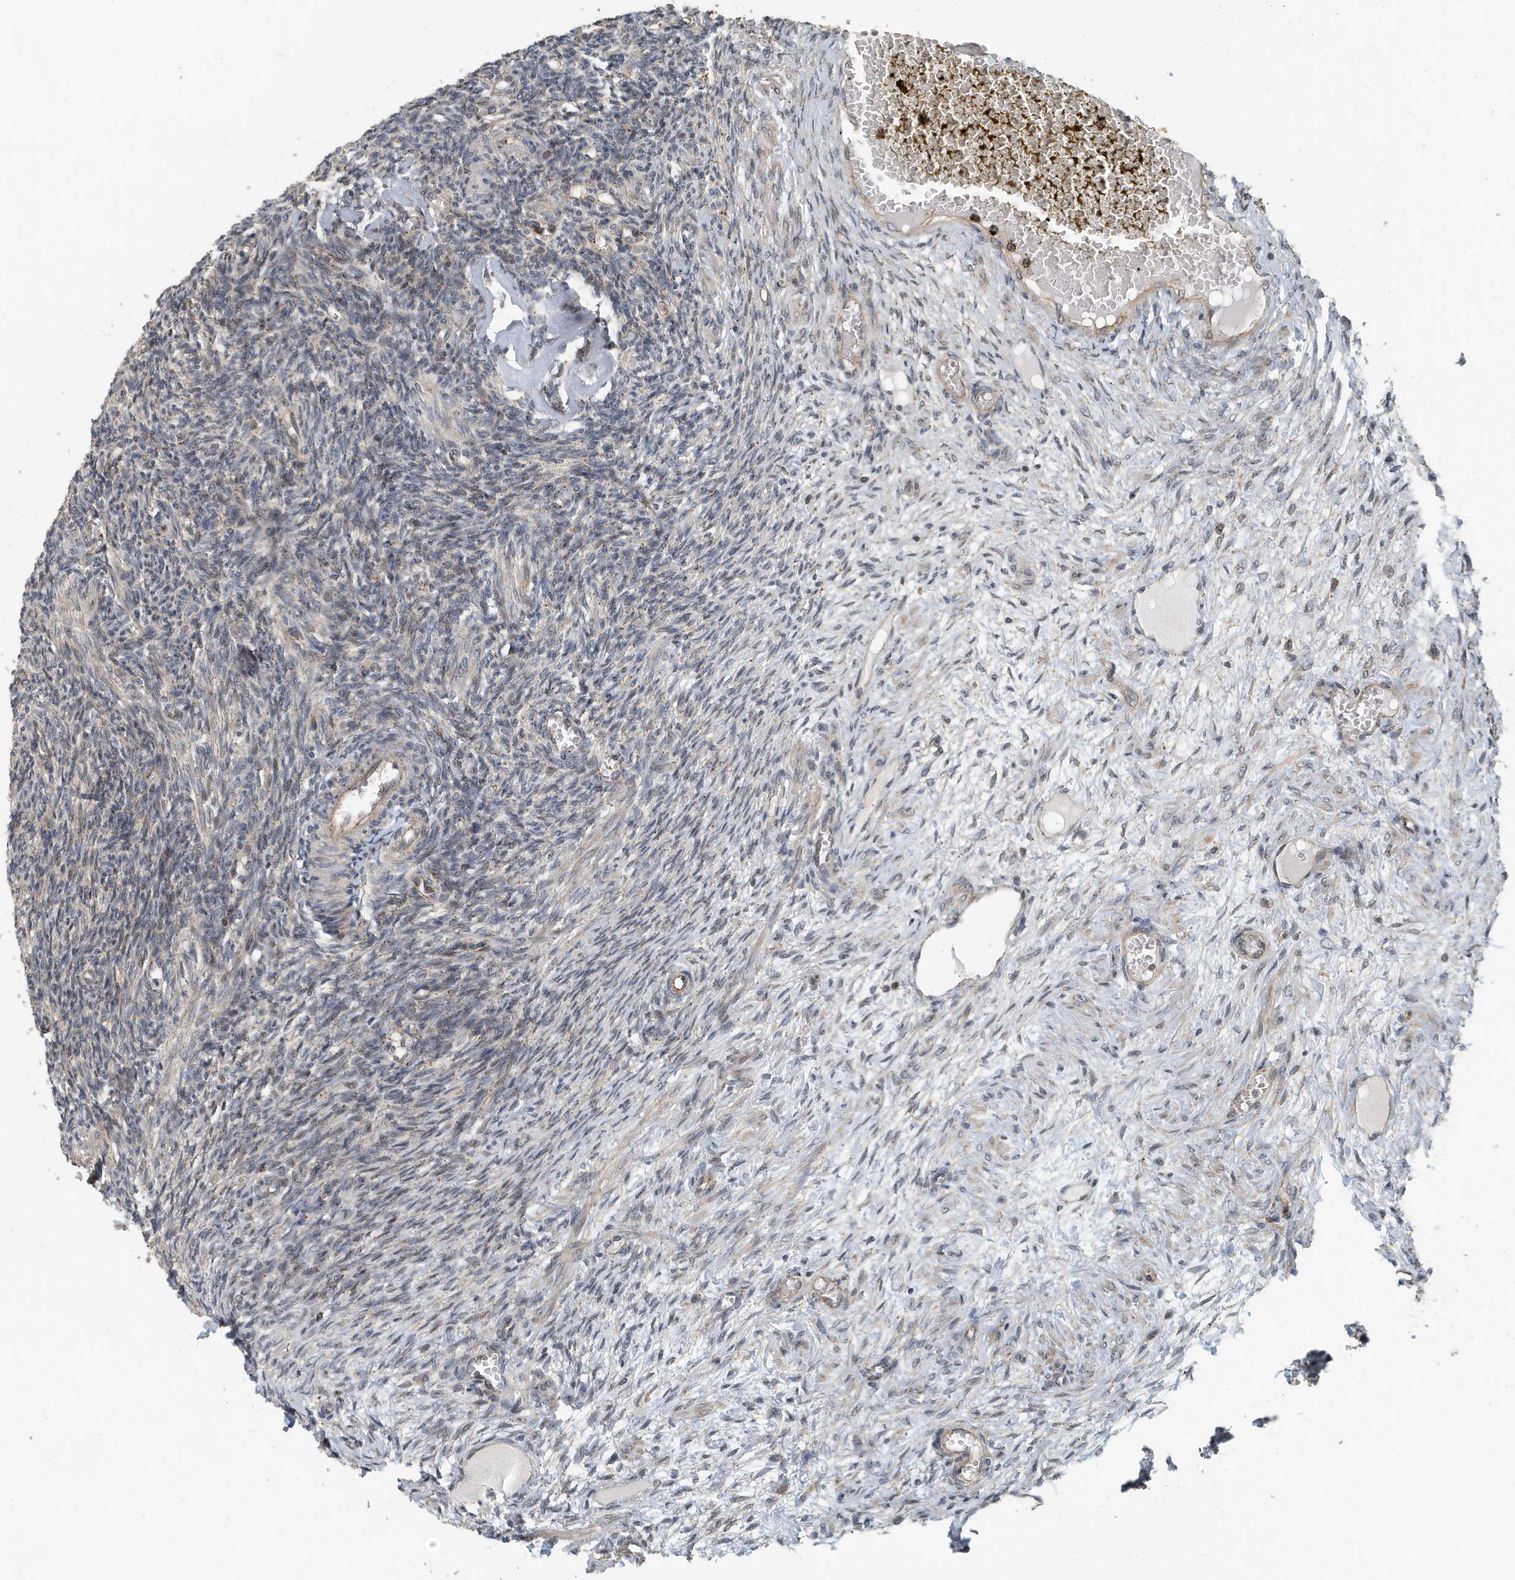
{"staining": {"intensity": "negative", "quantity": "none", "location": "none"}, "tissue": "ovary", "cell_type": "Ovarian stroma cells", "image_type": "normal", "snomed": [{"axis": "morphology", "description": "Normal tissue, NOS"}, {"axis": "topography", "description": "Ovary"}], "caption": "Immunohistochemistry of normal human ovary demonstrates no expression in ovarian stroma cells.", "gene": "KIF15", "patient": {"sex": "female", "age": 27}}